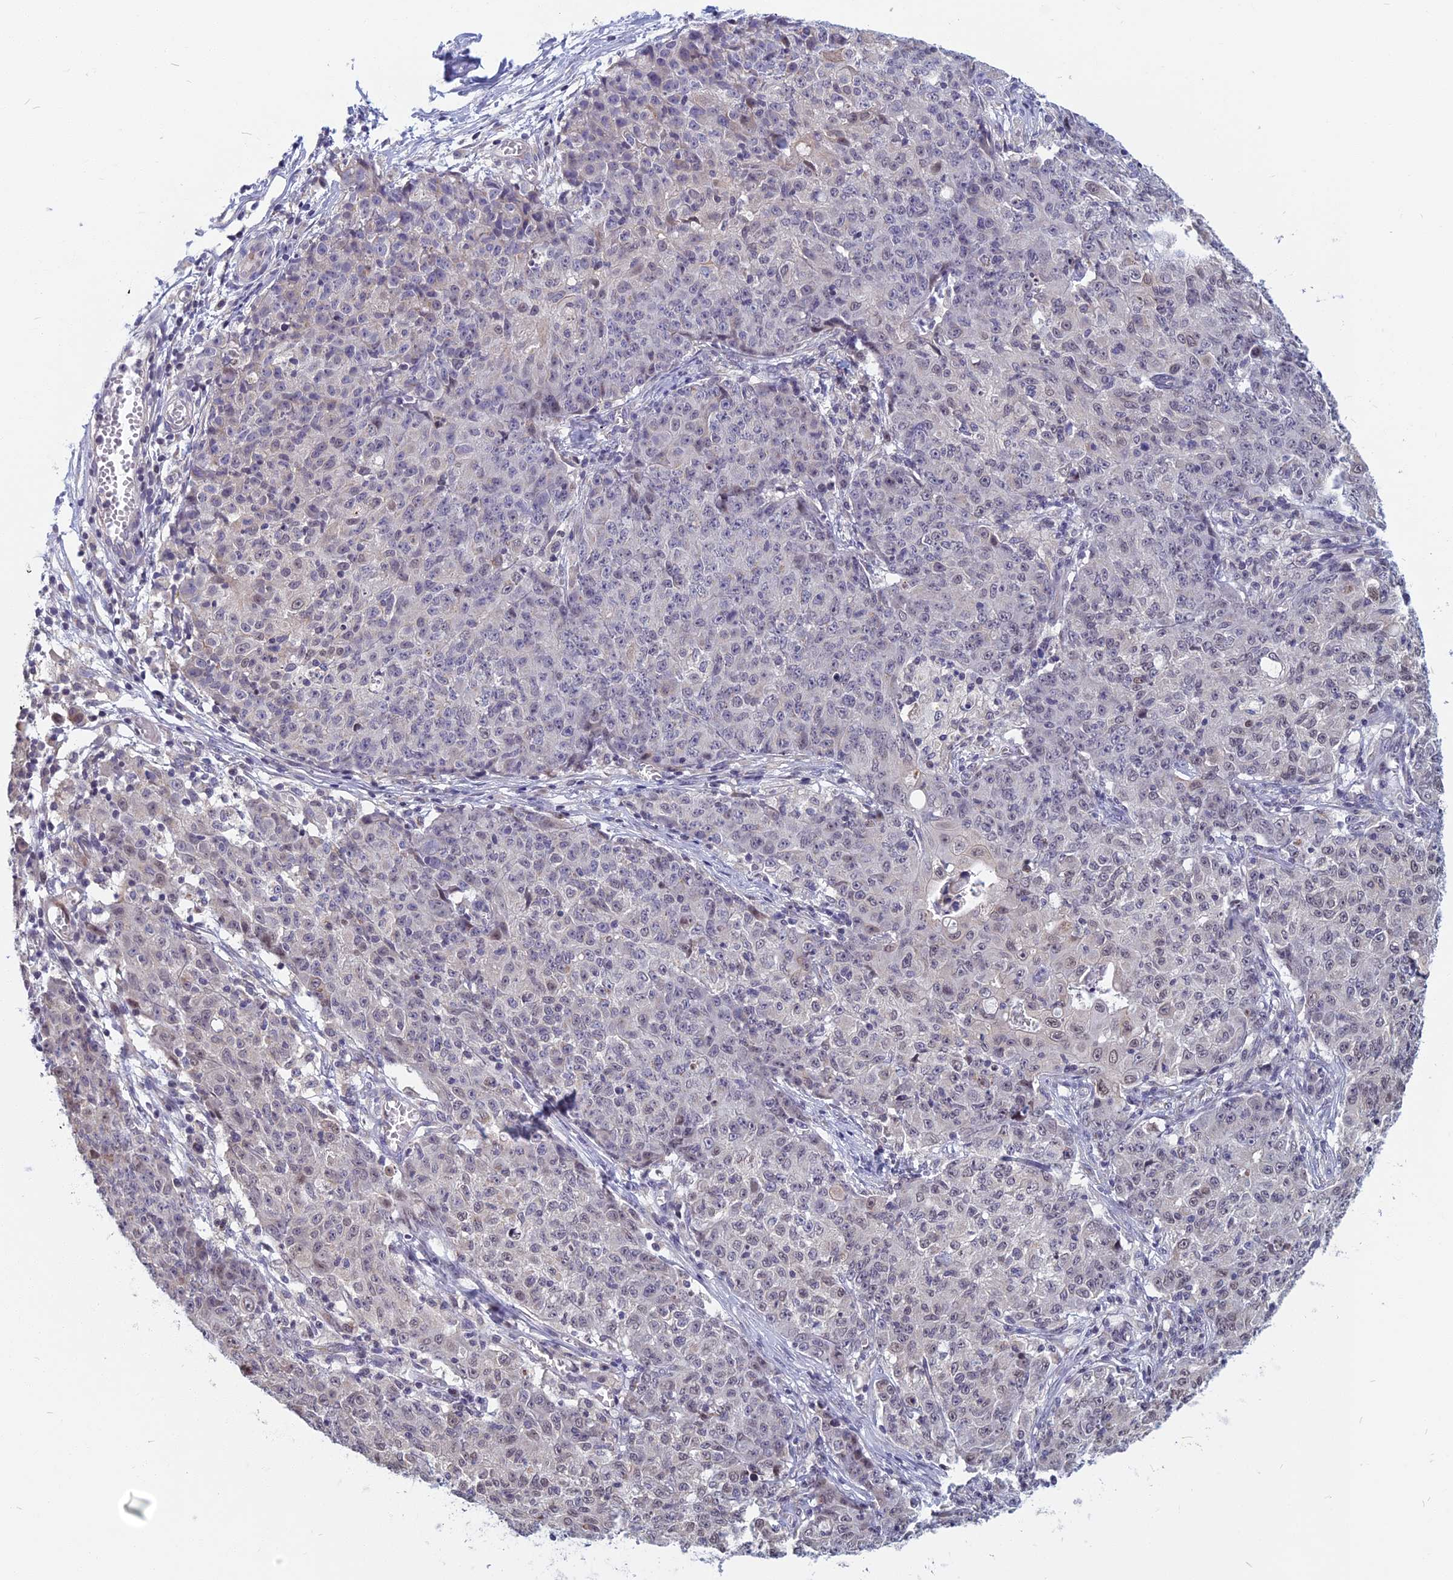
{"staining": {"intensity": "negative", "quantity": "none", "location": "none"}, "tissue": "ovarian cancer", "cell_type": "Tumor cells", "image_type": "cancer", "snomed": [{"axis": "morphology", "description": "Carcinoma, endometroid"}, {"axis": "topography", "description": "Ovary"}], "caption": "A high-resolution image shows immunohistochemistry staining of ovarian cancer, which demonstrates no significant positivity in tumor cells.", "gene": "CCDC113", "patient": {"sex": "female", "age": 42}}